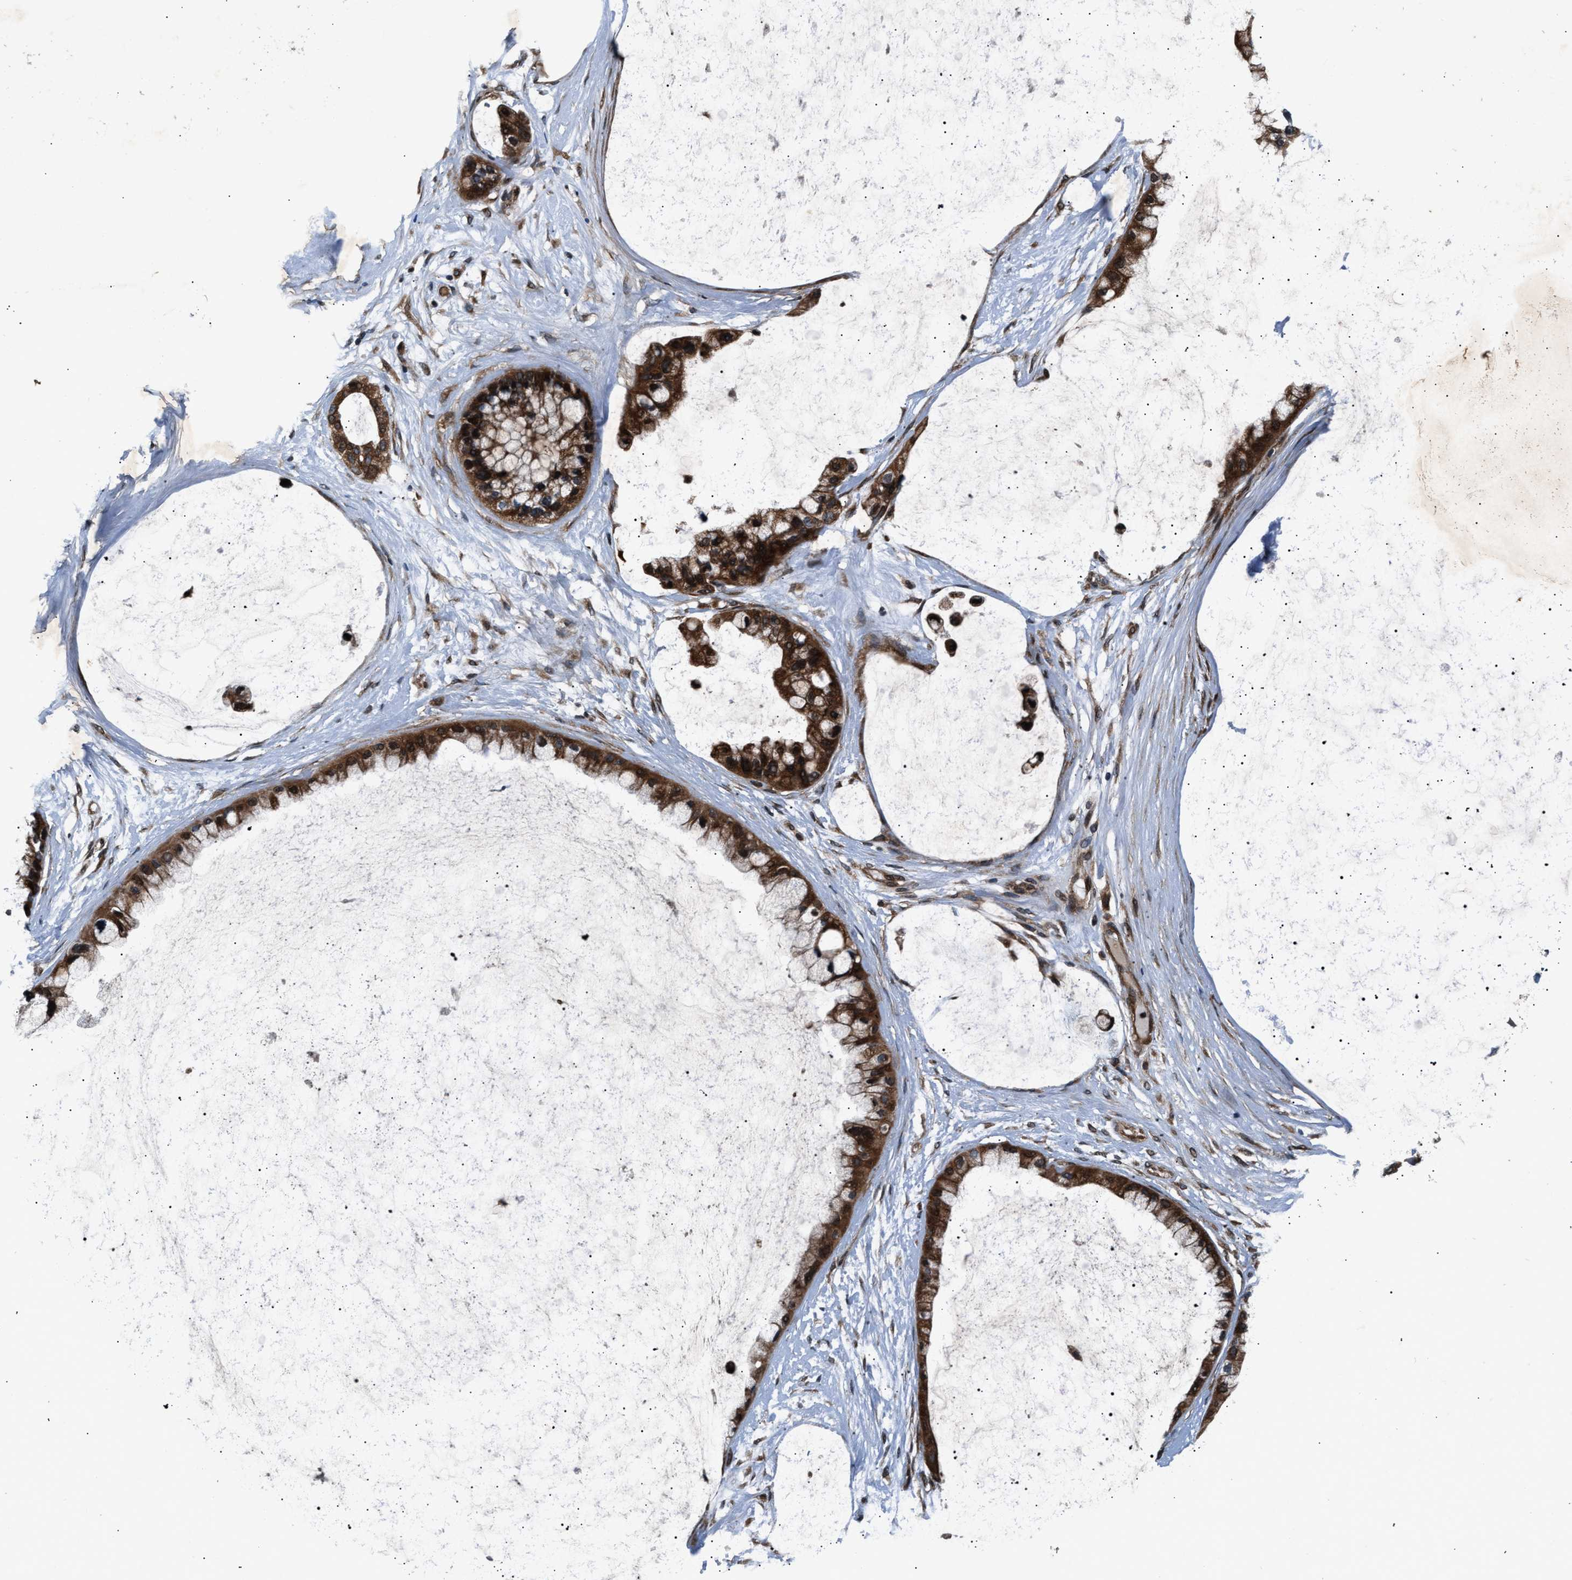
{"staining": {"intensity": "strong", "quantity": ">75%", "location": "cytoplasmic/membranous"}, "tissue": "ovarian cancer", "cell_type": "Tumor cells", "image_type": "cancer", "snomed": [{"axis": "morphology", "description": "Cystadenocarcinoma, mucinous, NOS"}, {"axis": "topography", "description": "Ovary"}], "caption": "This micrograph shows mucinous cystadenocarcinoma (ovarian) stained with immunohistochemistry (IHC) to label a protein in brown. The cytoplasmic/membranous of tumor cells show strong positivity for the protein. Nuclei are counter-stained blue.", "gene": "DYNC2I1", "patient": {"sex": "female", "age": 39}}